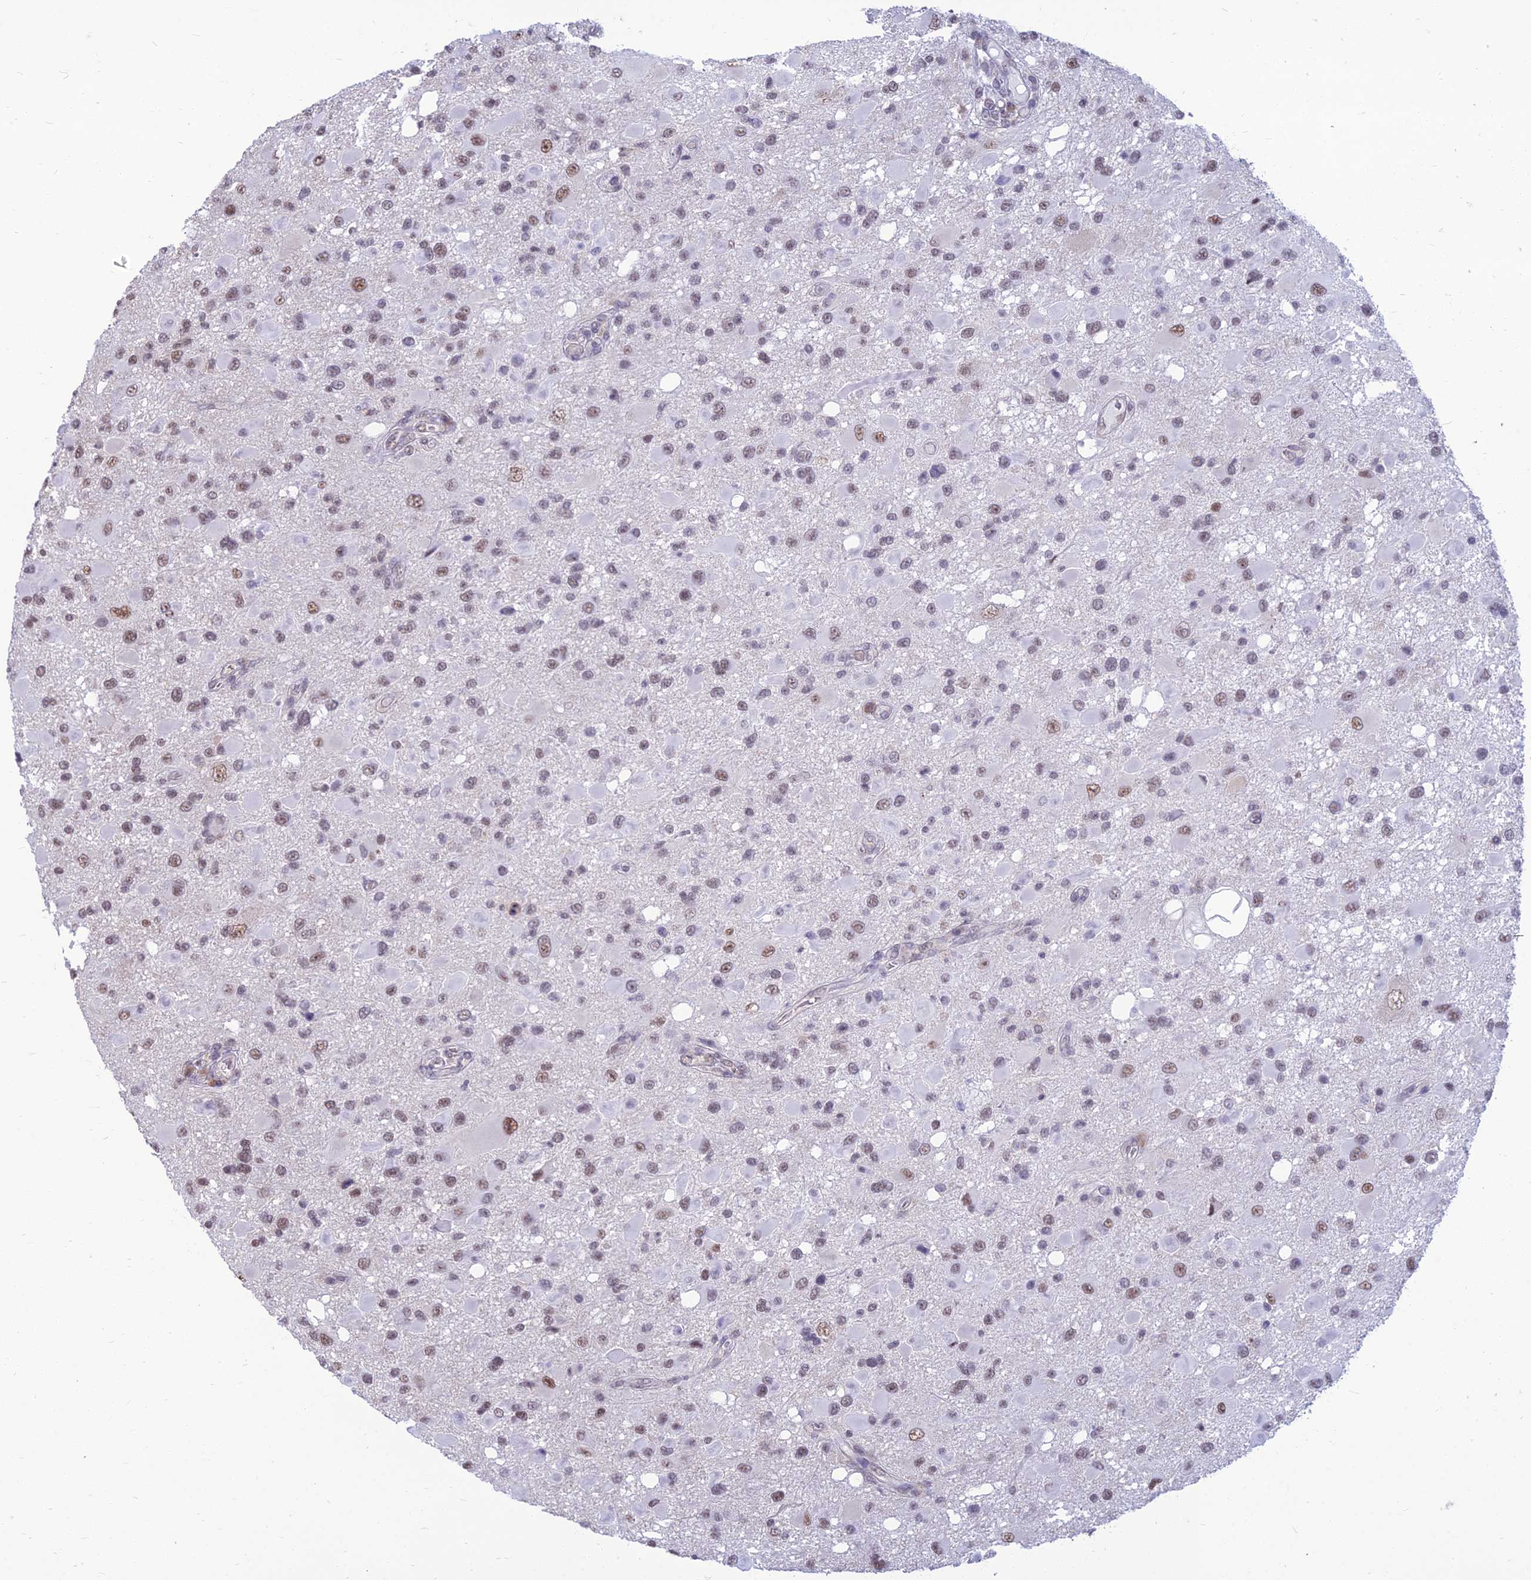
{"staining": {"intensity": "moderate", "quantity": "<25%", "location": "nuclear"}, "tissue": "glioma", "cell_type": "Tumor cells", "image_type": "cancer", "snomed": [{"axis": "morphology", "description": "Glioma, malignant, High grade"}, {"axis": "topography", "description": "Brain"}], "caption": "IHC histopathology image of malignant glioma (high-grade) stained for a protein (brown), which reveals low levels of moderate nuclear expression in about <25% of tumor cells.", "gene": "SRSF7", "patient": {"sex": "male", "age": 53}}